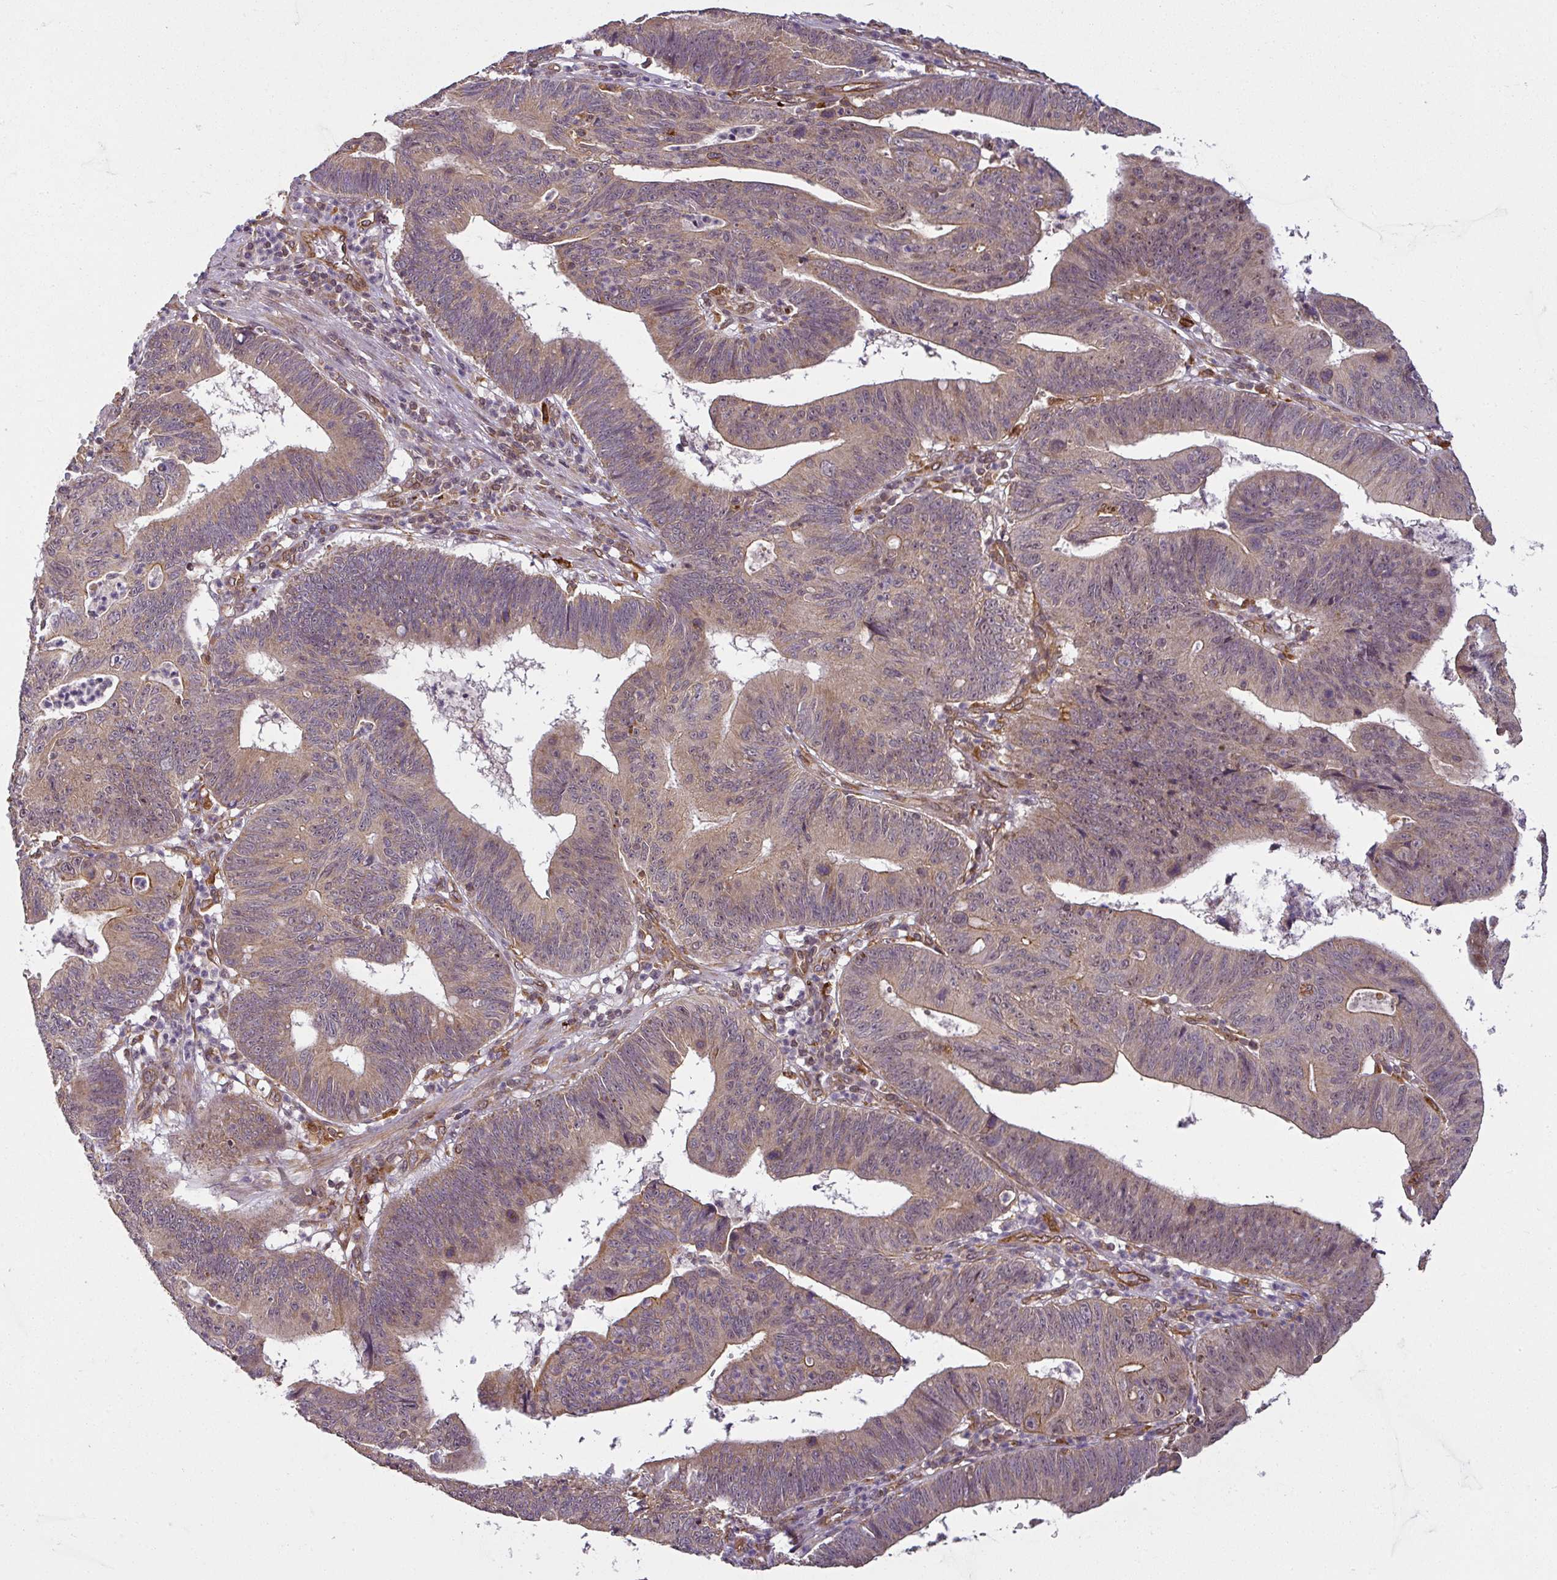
{"staining": {"intensity": "weak", "quantity": "25%-75%", "location": "cytoplasmic/membranous,nuclear"}, "tissue": "stomach cancer", "cell_type": "Tumor cells", "image_type": "cancer", "snomed": [{"axis": "morphology", "description": "Adenocarcinoma, NOS"}, {"axis": "topography", "description": "Stomach"}], "caption": "IHC (DAB) staining of stomach cancer exhibits weak cytoplasmic/membranous and nuclear protein staining in approximately 25%-75% of tumor cells.", "gene": "DIMT1", "patient": {"sex": "male", "age": 59}}